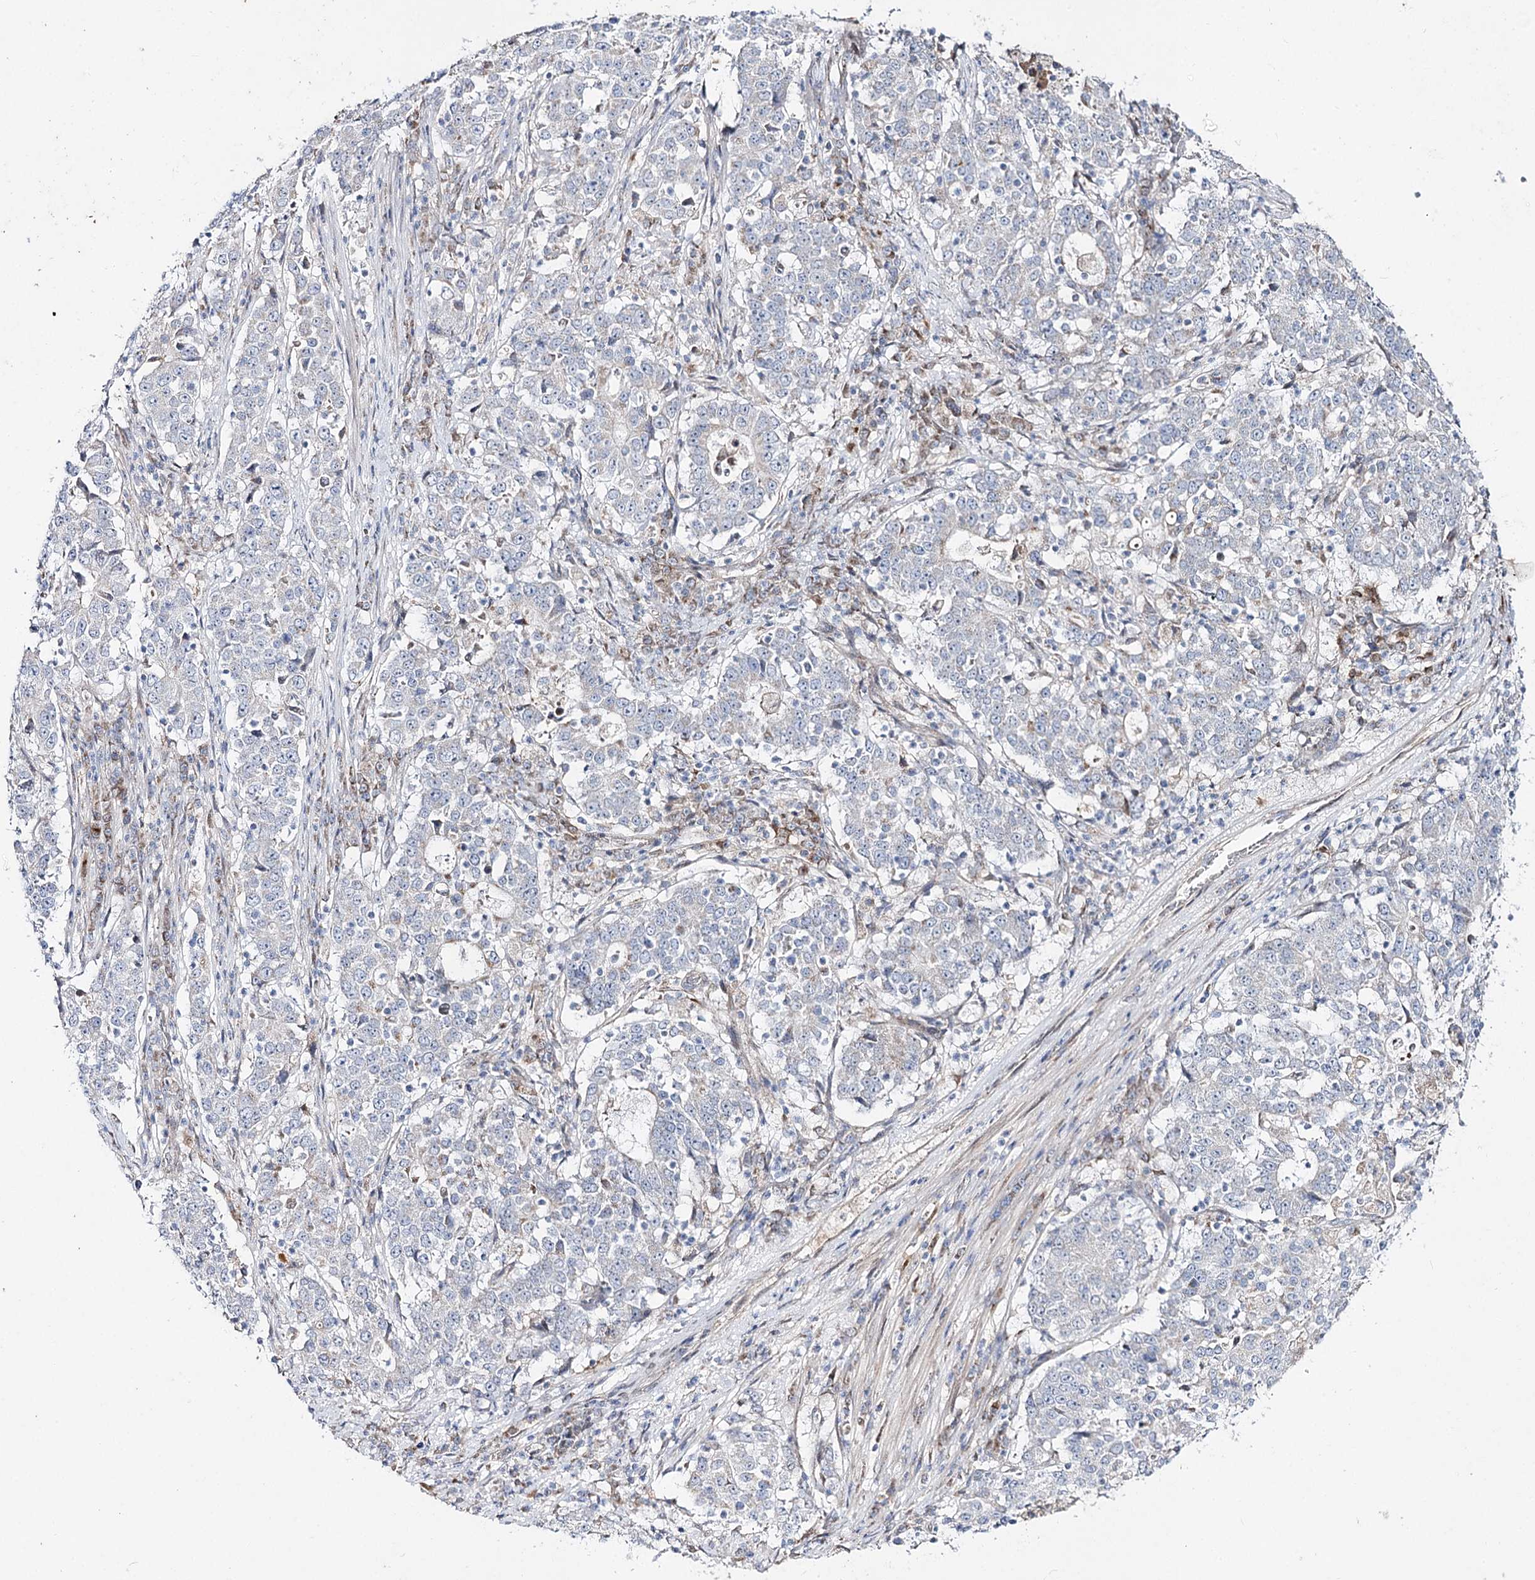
{"staining": {"intensity": "negative", "quantity": "none", "location": "none"}, "tissue": "stomach cancer", "cell_type": "Tumor cells", "image_type": "cancer", "snomed": [{"axis": "morphology", "description": "Adenocarcinoma, NOS"}, {"axis": "topography", "description": "Stomach"}], "caption": "Tumor cells are negative for brown protein staining in stomach cancer (adenocarcinoma).", "gene": "C11orf80", "patient": {"sex": "male", "age": 59}}